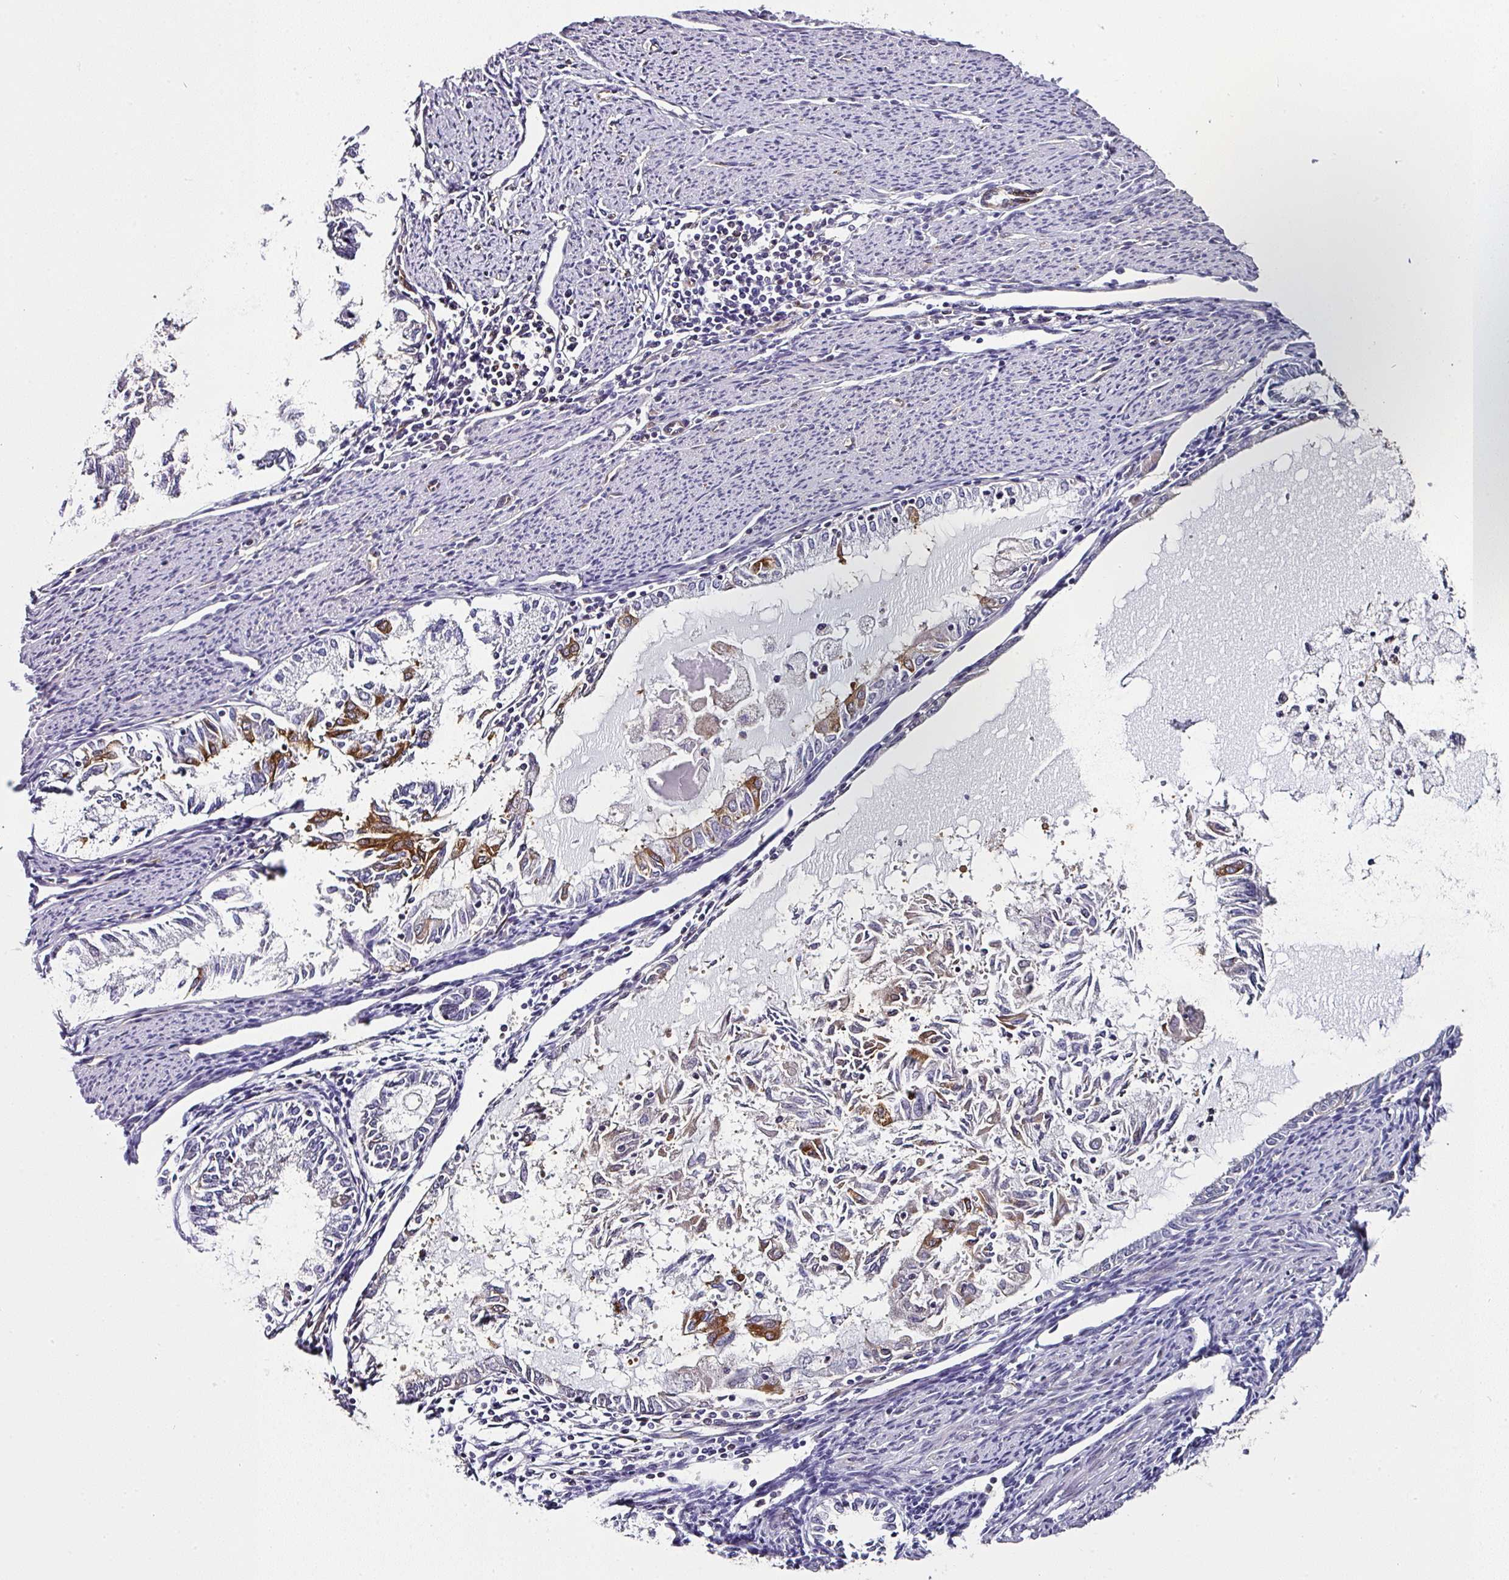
{"staining": {"intensity": "strong", "quantity": "<25%", "location": "cytoplasmic/membranous"}, "tissue": "endometrial cancer", "cell_type": "Tumor cells", "image_type": "cancer", "snomed": [{"axis": "morphology", "description": "Adenocarcinoma, NOS"}, {"axis": "topography", "description": "Endometrium"}], "caption": "Human endometrial cancer (adenocarcinoma) stained for a protein (brown) shows strong cytoplasmic/membranous positive staining in about <25% of tumor cells.", "gene": "BEND5", "patient": {"sex": "female", "age": 79}}